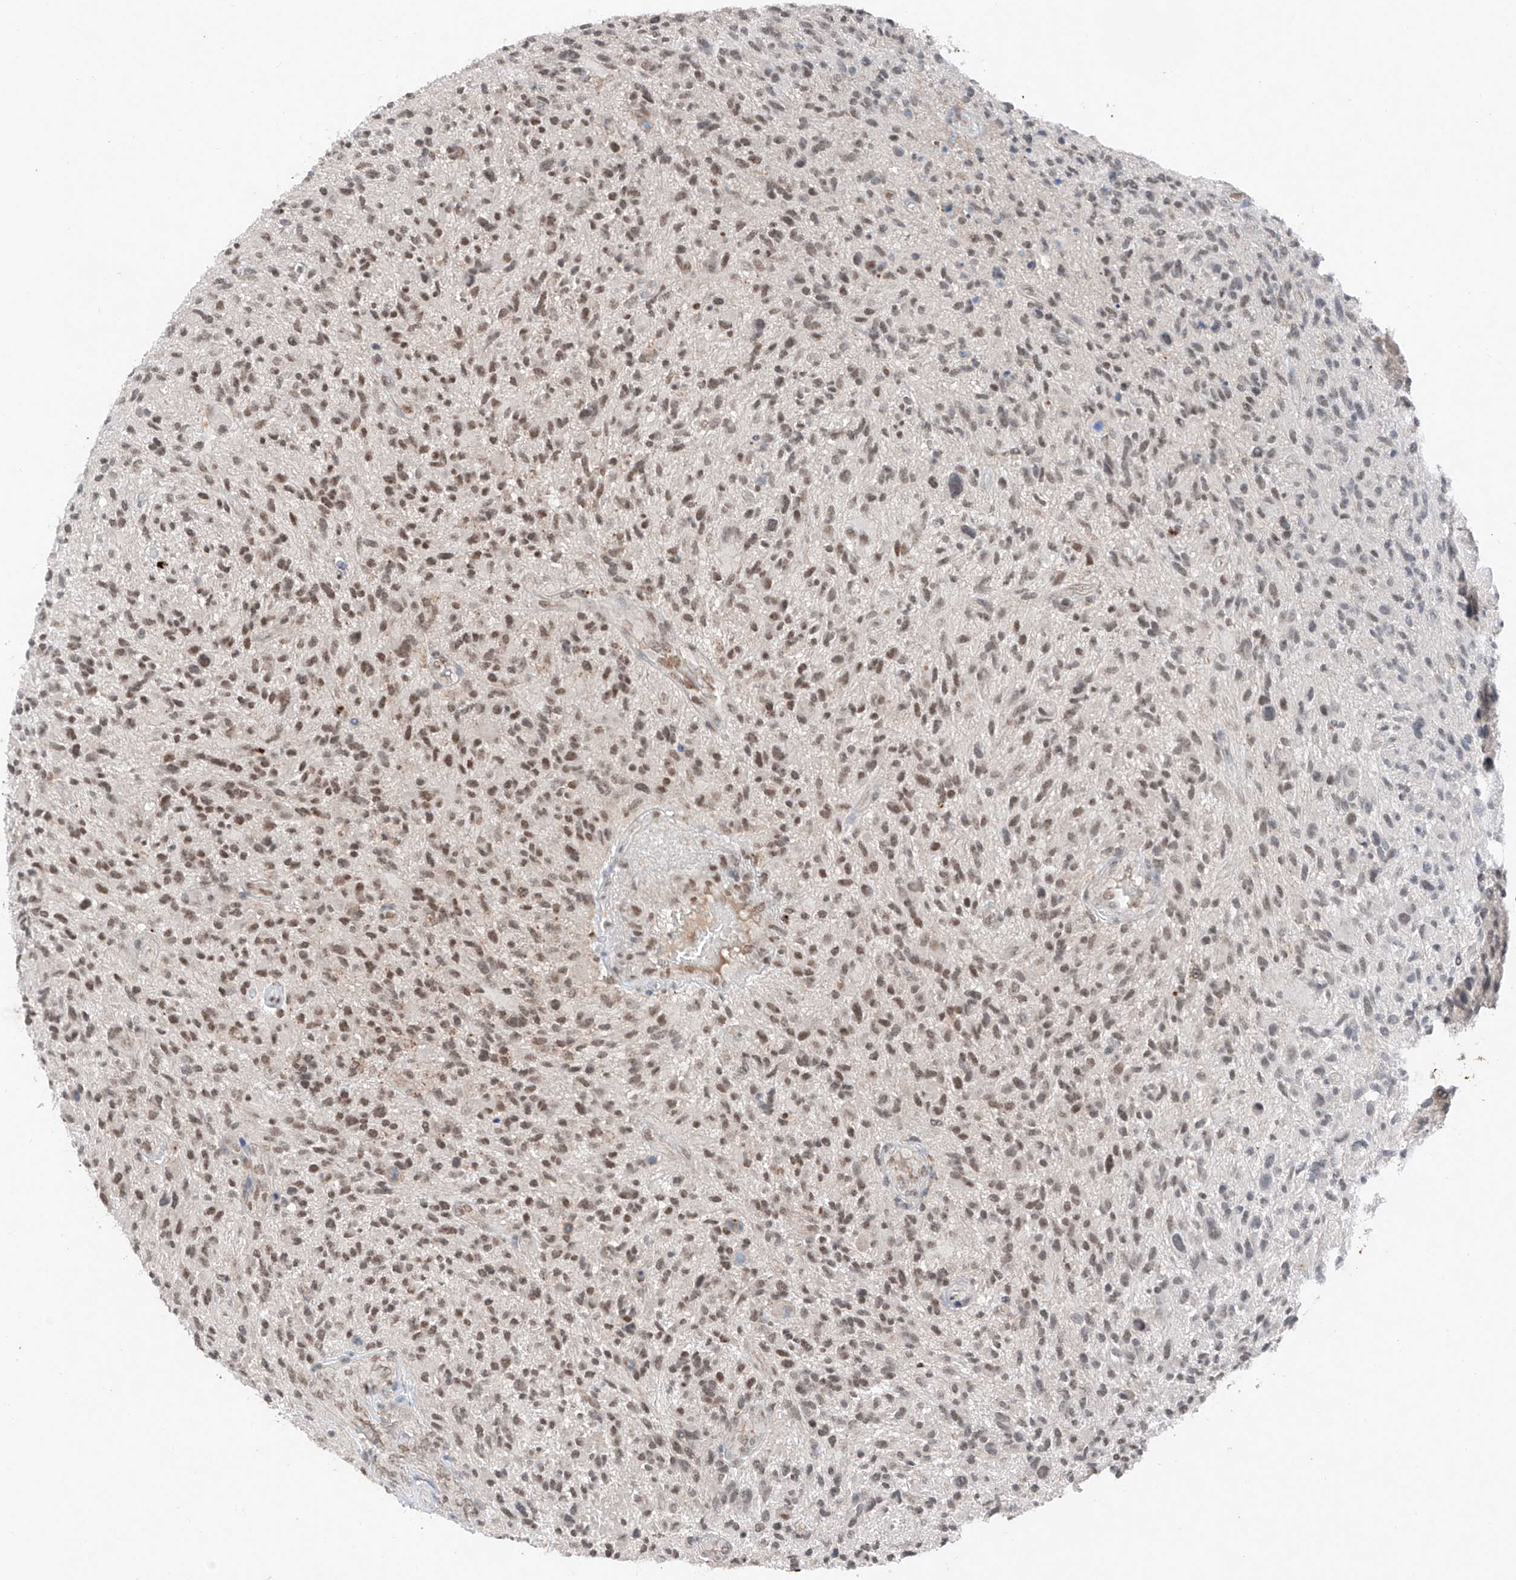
{"staining": {"intensity": "moderate", "quantity": "25%-75%", "location": "nuclear"}, "tissue": "glioma", "cell_type": "Tumor cells", "image_type": "cancer", "snomed": [{"axis": "morphology", "description": "Glioma, malignant, High grade"}, {"axis": "topography", "description": "Brain"}], "caption": "The histopathology image exhibits immunohistochemical staining of malignant glioma (high-grade). There is moderate nuclear positivity is appreciated in about 25%-75% of tumor cells.", "gene": "TBX4", "patient": {"sex": "male", "age": 47}}